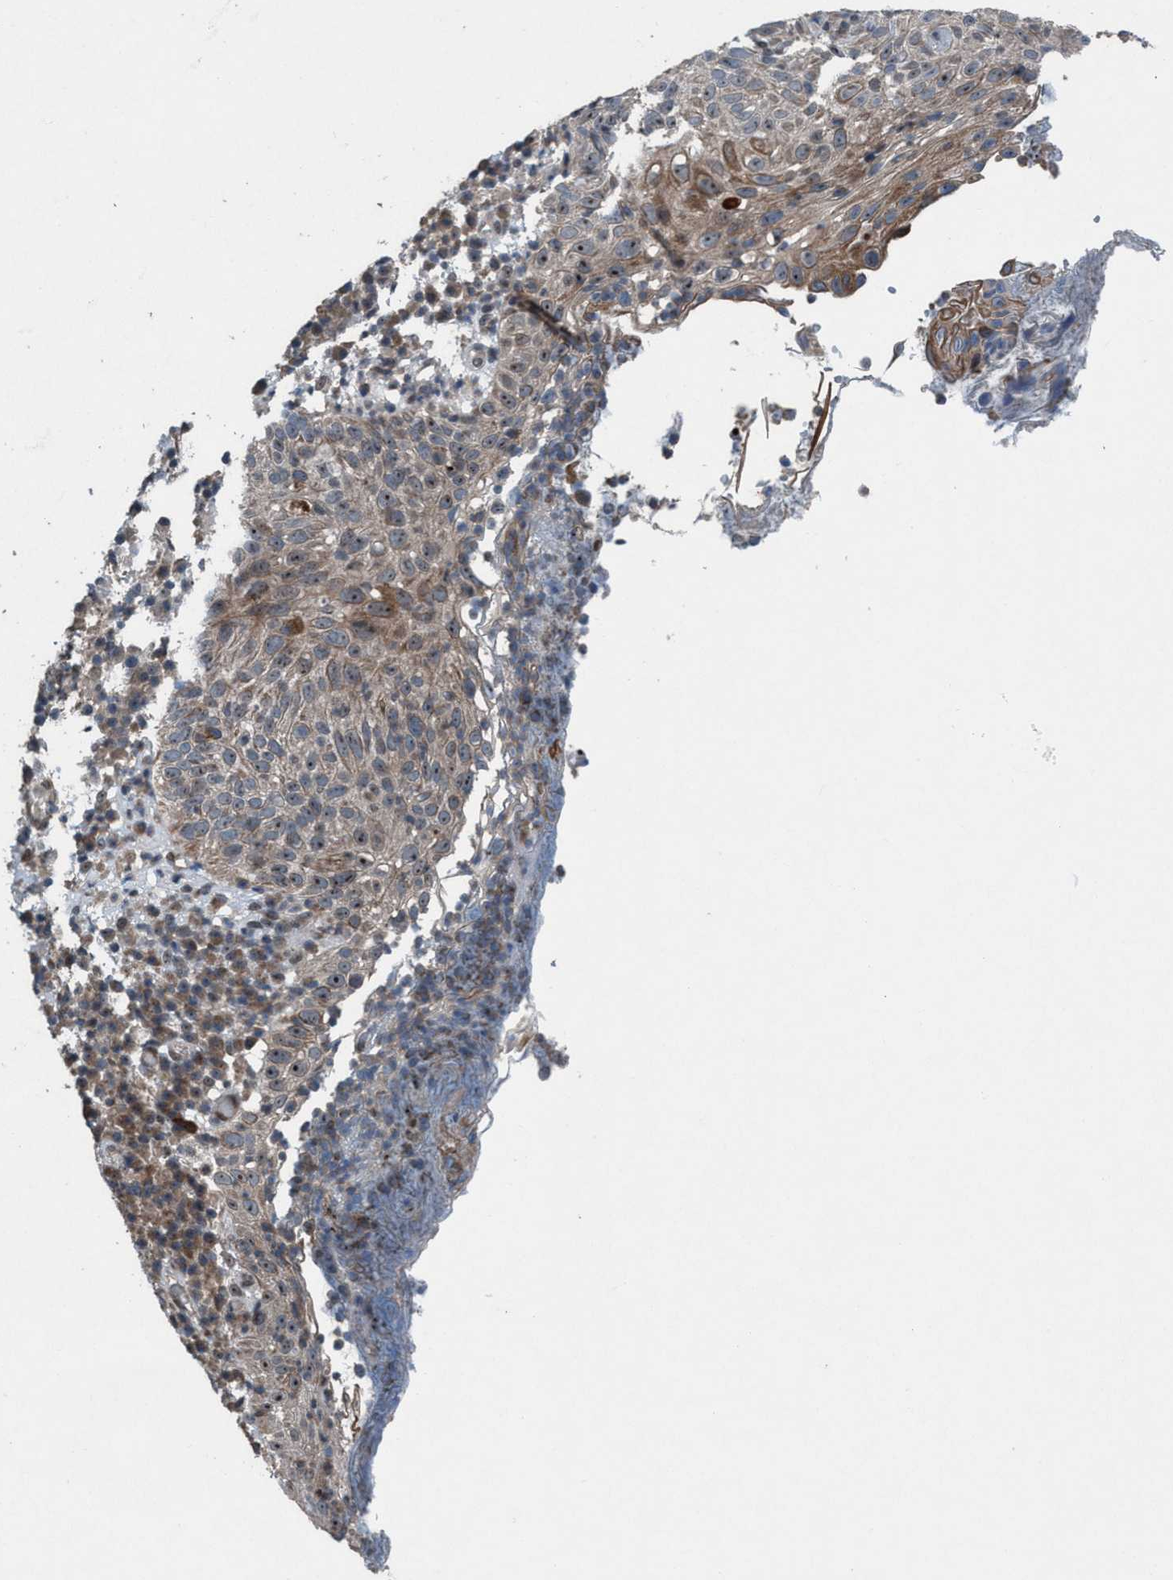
{"staining": {"intensity": "weak", "quantity": ">75%", "location": "cytoplasmic/membranous,nuclear"}, "tissue": "skin cancer", "cell_type": "Tumor cells", "image_type": "cancer", "snomed": [{"axis": "morphology", "description": "Squamous cell carcinoma in situ, NOS"}, {"axis": "morphology", "description": "Squamous cell carcinoma, NOS"}, {"axis": "topography", "description": "Skin"}], "caption": "Immunohistochemistry of human squamous cell carcinoma in situ (skin) reveals low levels of weak cytoplasmic/membranous and nuclear positivity in approximately >75% of tumor cells. The protein is stained brown, and the nuclei are stained in blue (DAB IHC with brightfield microscopy, high magnification).", "gene": "NISCH", "patient": {"sex": "male", "age": 93}}